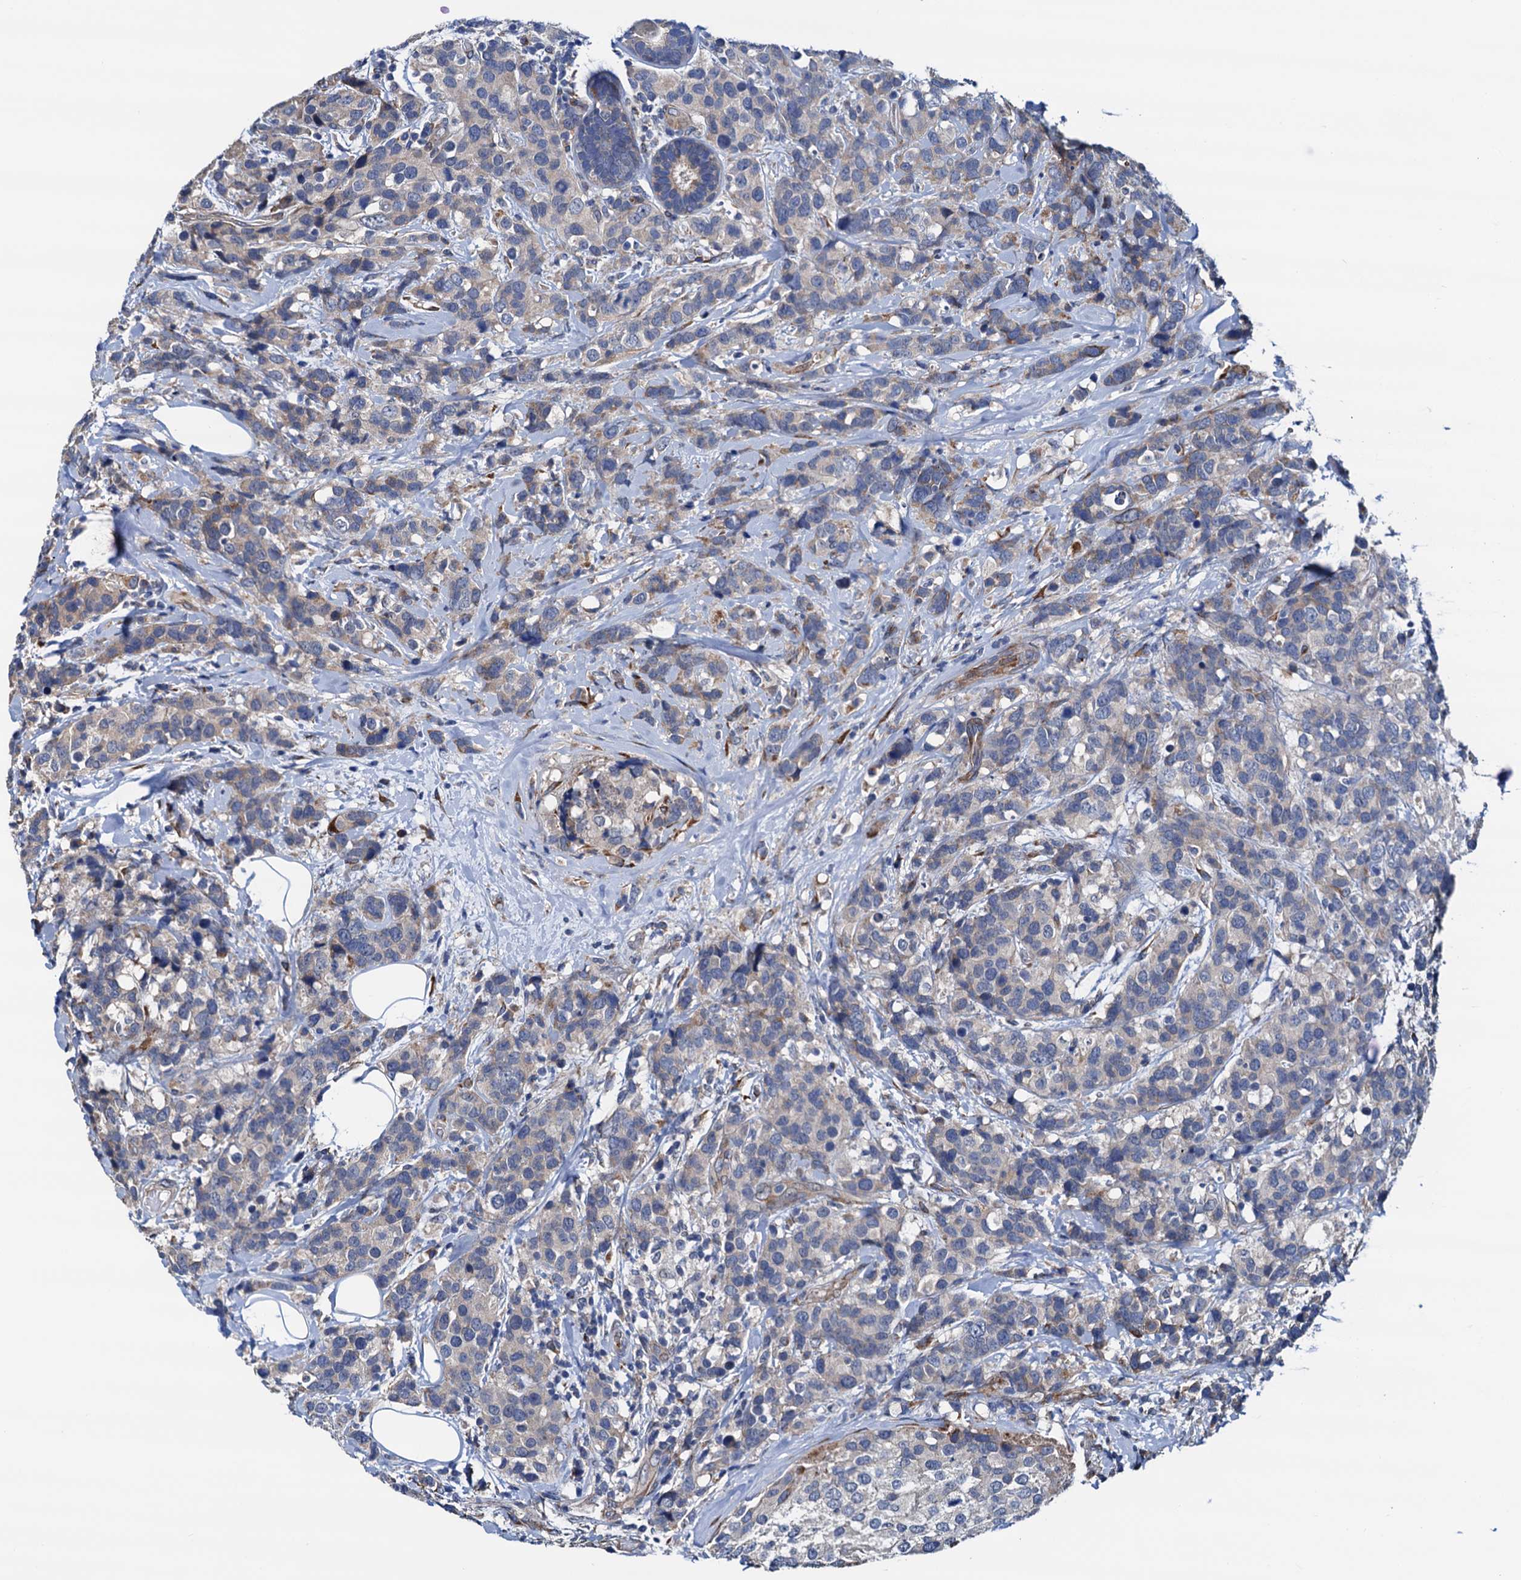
{"staining": {"intensity": "negative", "quantity": "none", "location": "none"}, "tissue": "breast cancer", "cell_type": "Tumor cells", "image_type": "cancer", "snomed": [{"axis": "morphology", "description": "Lobular carcinoma"}, {"axis": "topography", "description": "Breast"}], "caption": "Immunohistochemical staining of human breast lobular carcinoma reveals no significant positivity in tumor cells.", "gene": "RASSF9", "patient": {"sex": "female", "age": 59}}